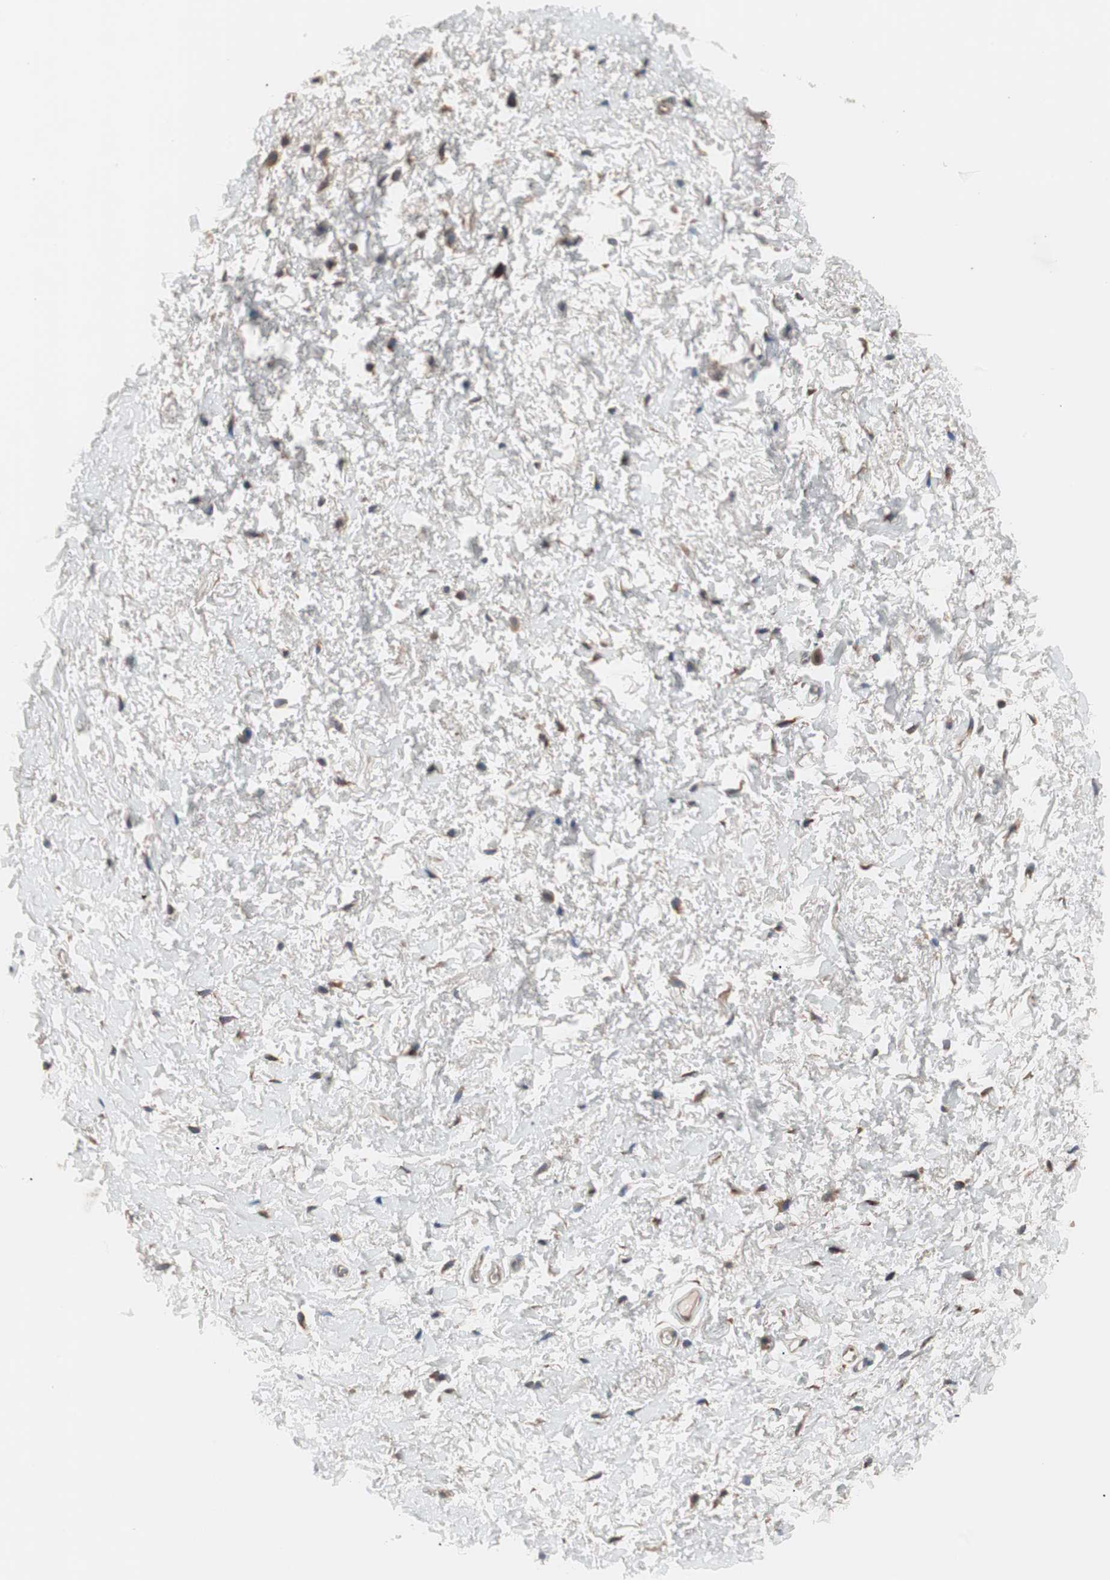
{"staining": {"intensity": "moderate", "quantity": ">75%", "location": "cytoplasmic/membranous"}, "tissue": "soft tissue", "cell_type": "Fibroblasts", "image_type": "normal", "snomed": [{"axis": "morphology", "description": "Normal tissue, NOS"}, {"axis": "topography", "description": "Soft tissue"}, {"axis": "topography", "description": "Peripheral nerve tissue"}], "caption": "IHC (DAB) staining of benign soft tissue exhibits moderate cytoplasmic/membranous protein staining in approximately >75% of fibroblasts. The protein of interest is stained brown, and the nuclei are stained in blue (DAB IHC with brightfield microscopy, high magnification).", "gene": "IRS1", "patient": {"sex": "female", "age": 71}}